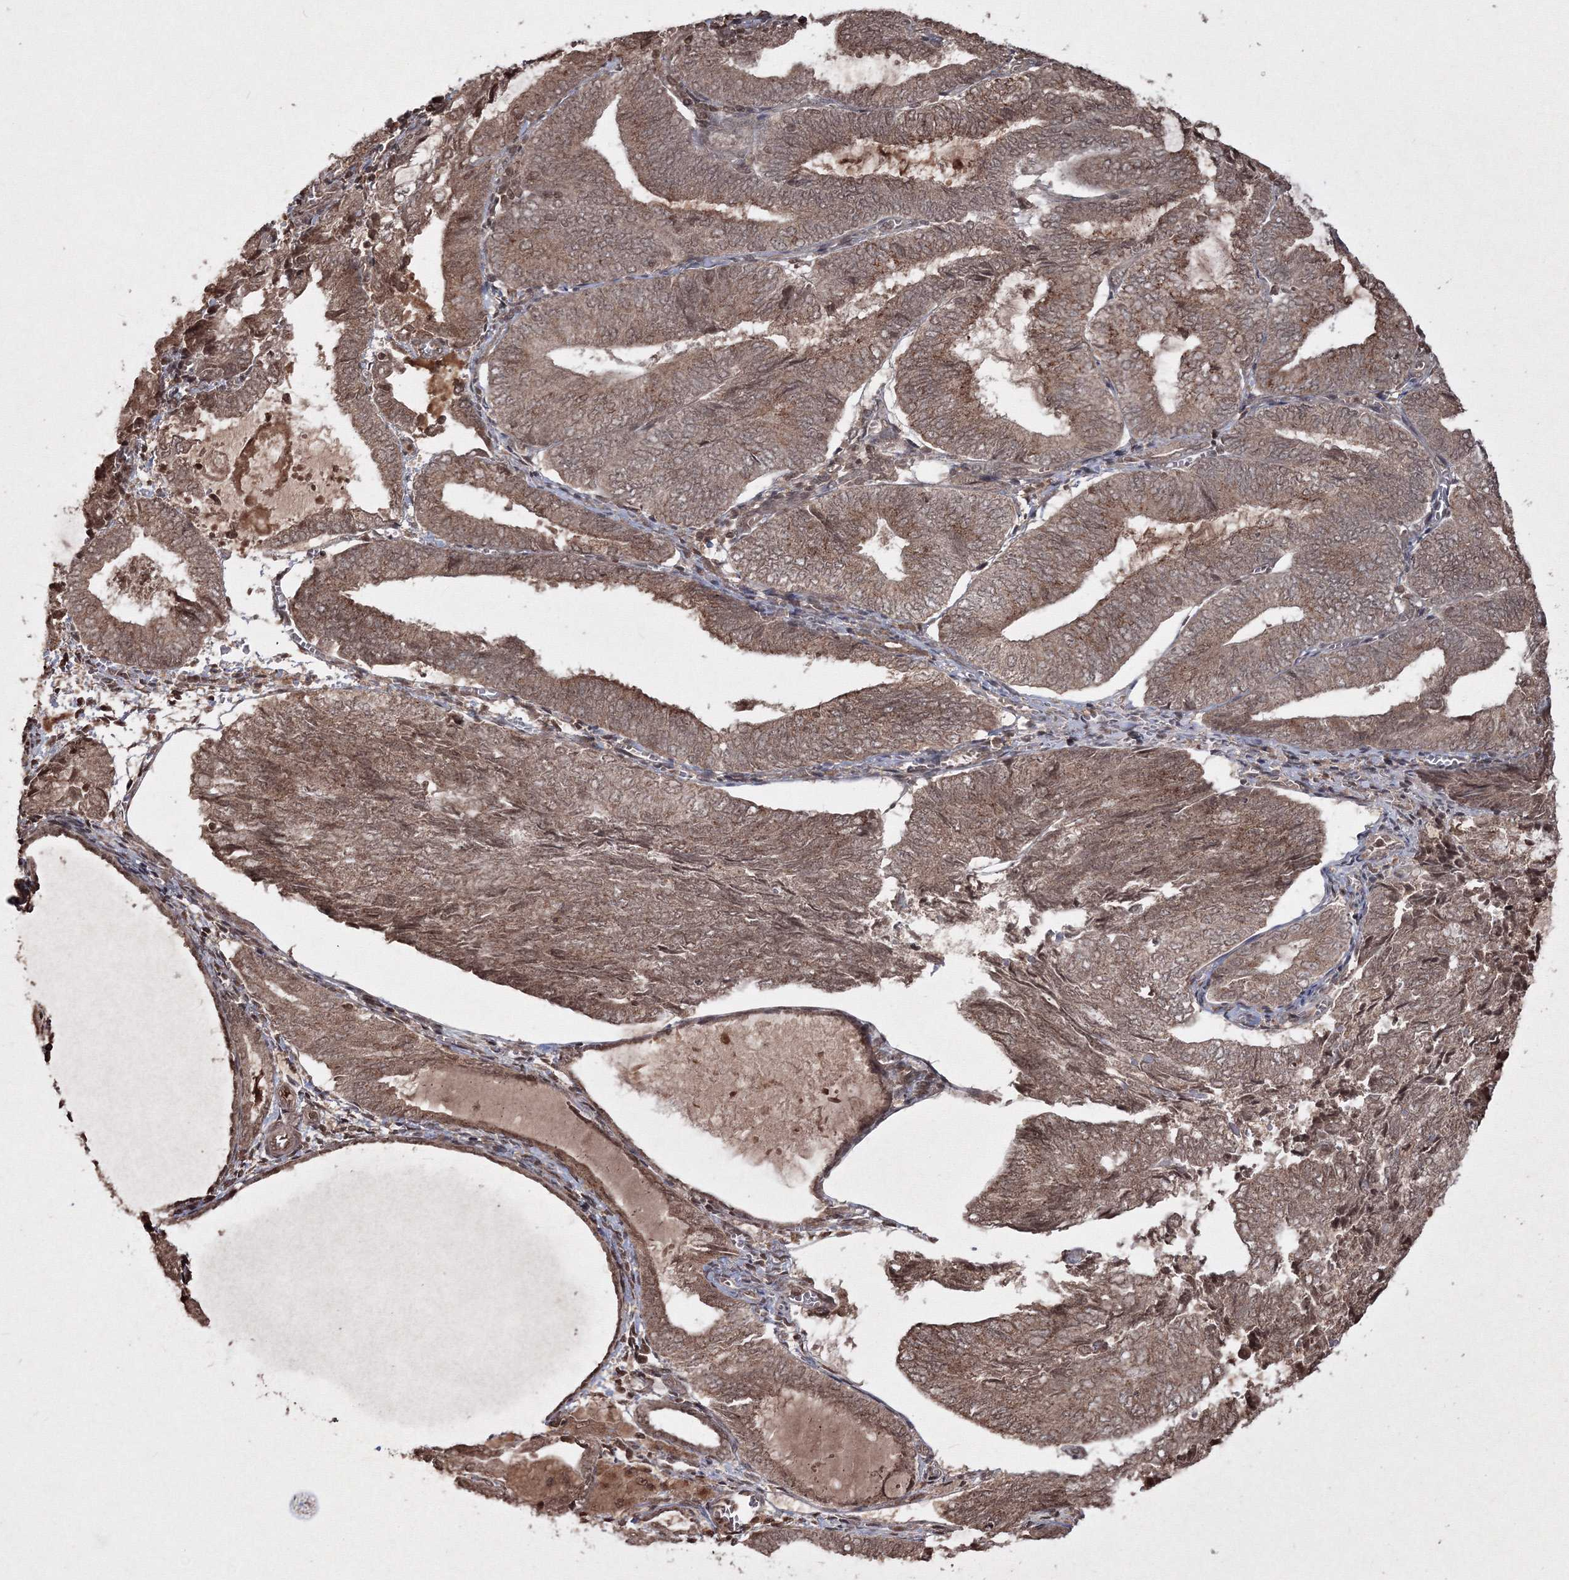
{"staining": {"intensity": "moderate", "quantity": ">75%", "location": "cytoplasmic/membranous,nuclear"}, "tissue": "endometrial cancer", "cell_type": "Tumor cells", "image_type": "cancer", "snomed": [{"axis": "morphology", "description": "Adenocarcinoma, NOS"}, {"axis": "topography", "description": "Endometrium"}], "caption": "Endometrial cancer stained with DAB IHC displays medium levels of moderate cytoplasmic/membranous and nuclear staining in about >75% of tumor cells. The protein of interest is stained brown, and the nuclei are stained in blue (DAB IHC with brightfield microscopy, high magnification).", "gene": "PEX13", "patient": {"sex": "female", "age": 81}}